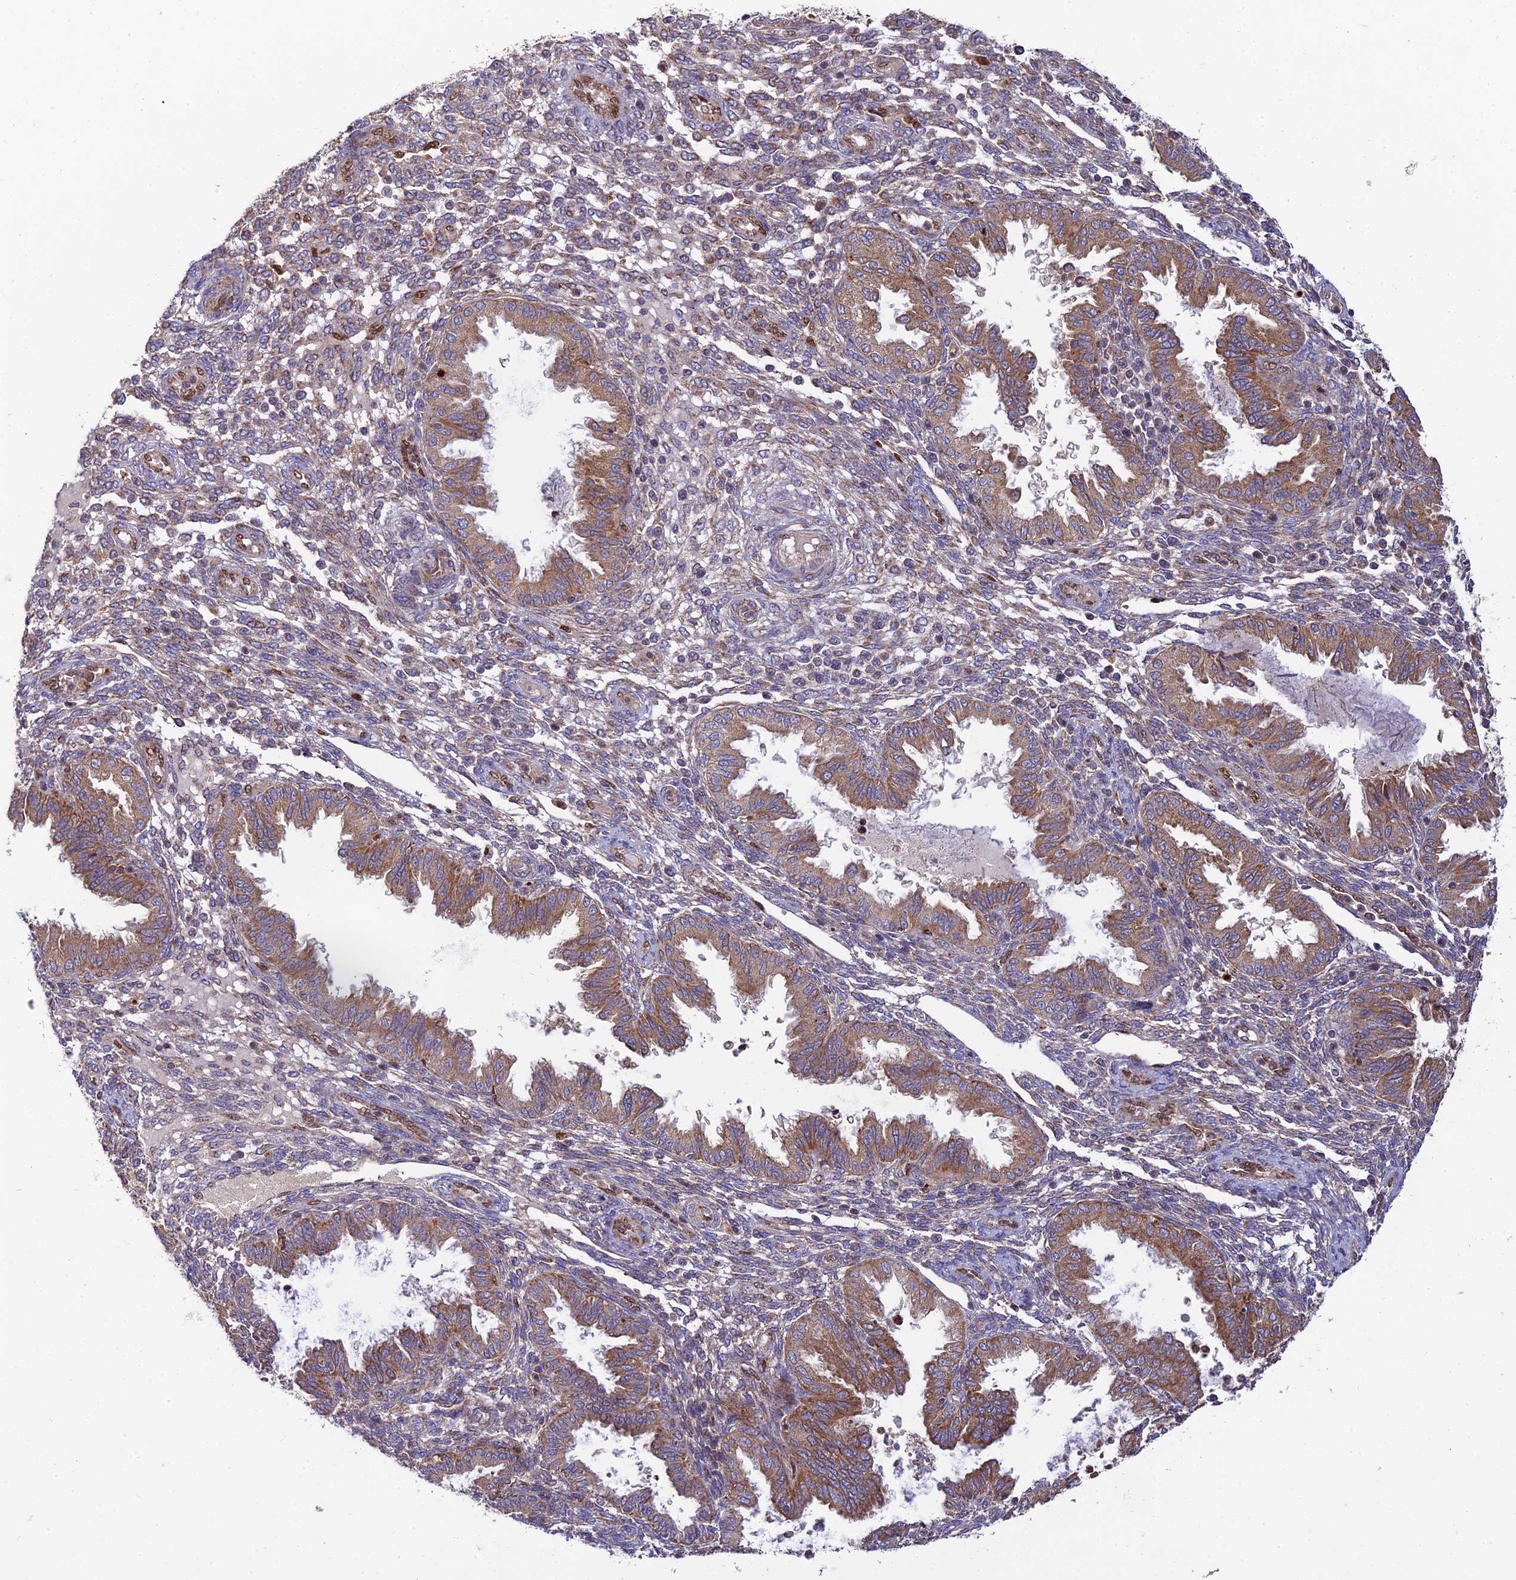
{"staining": {"intensity": "moderate", "quantity": "<25%", "location": "cytoplasmic/membranous"}, "tissue": "endometrium", "cell_type": "Cells in endometrial stroma", "image_type": "normal", "snomed": [{"axis": "morphology", "description": "Normal tissue, NOS"}, {"axis": "topography", "description": "Endometrium"}], "caption": "Protein analysis of benign endometrium demonstrates moderate cytoplasmic/membranous expression in approximately <25% of cells in endometrial stroma. The staining was performed using DAB (3,3'-diaminobenzidine) to visualize the protein expression in brown, while the nuclei were stained in blue with hematoxylin (Magnification: 20x).", "gene": "PODNL1", "patient": {"sex": "female", "age": 33}}